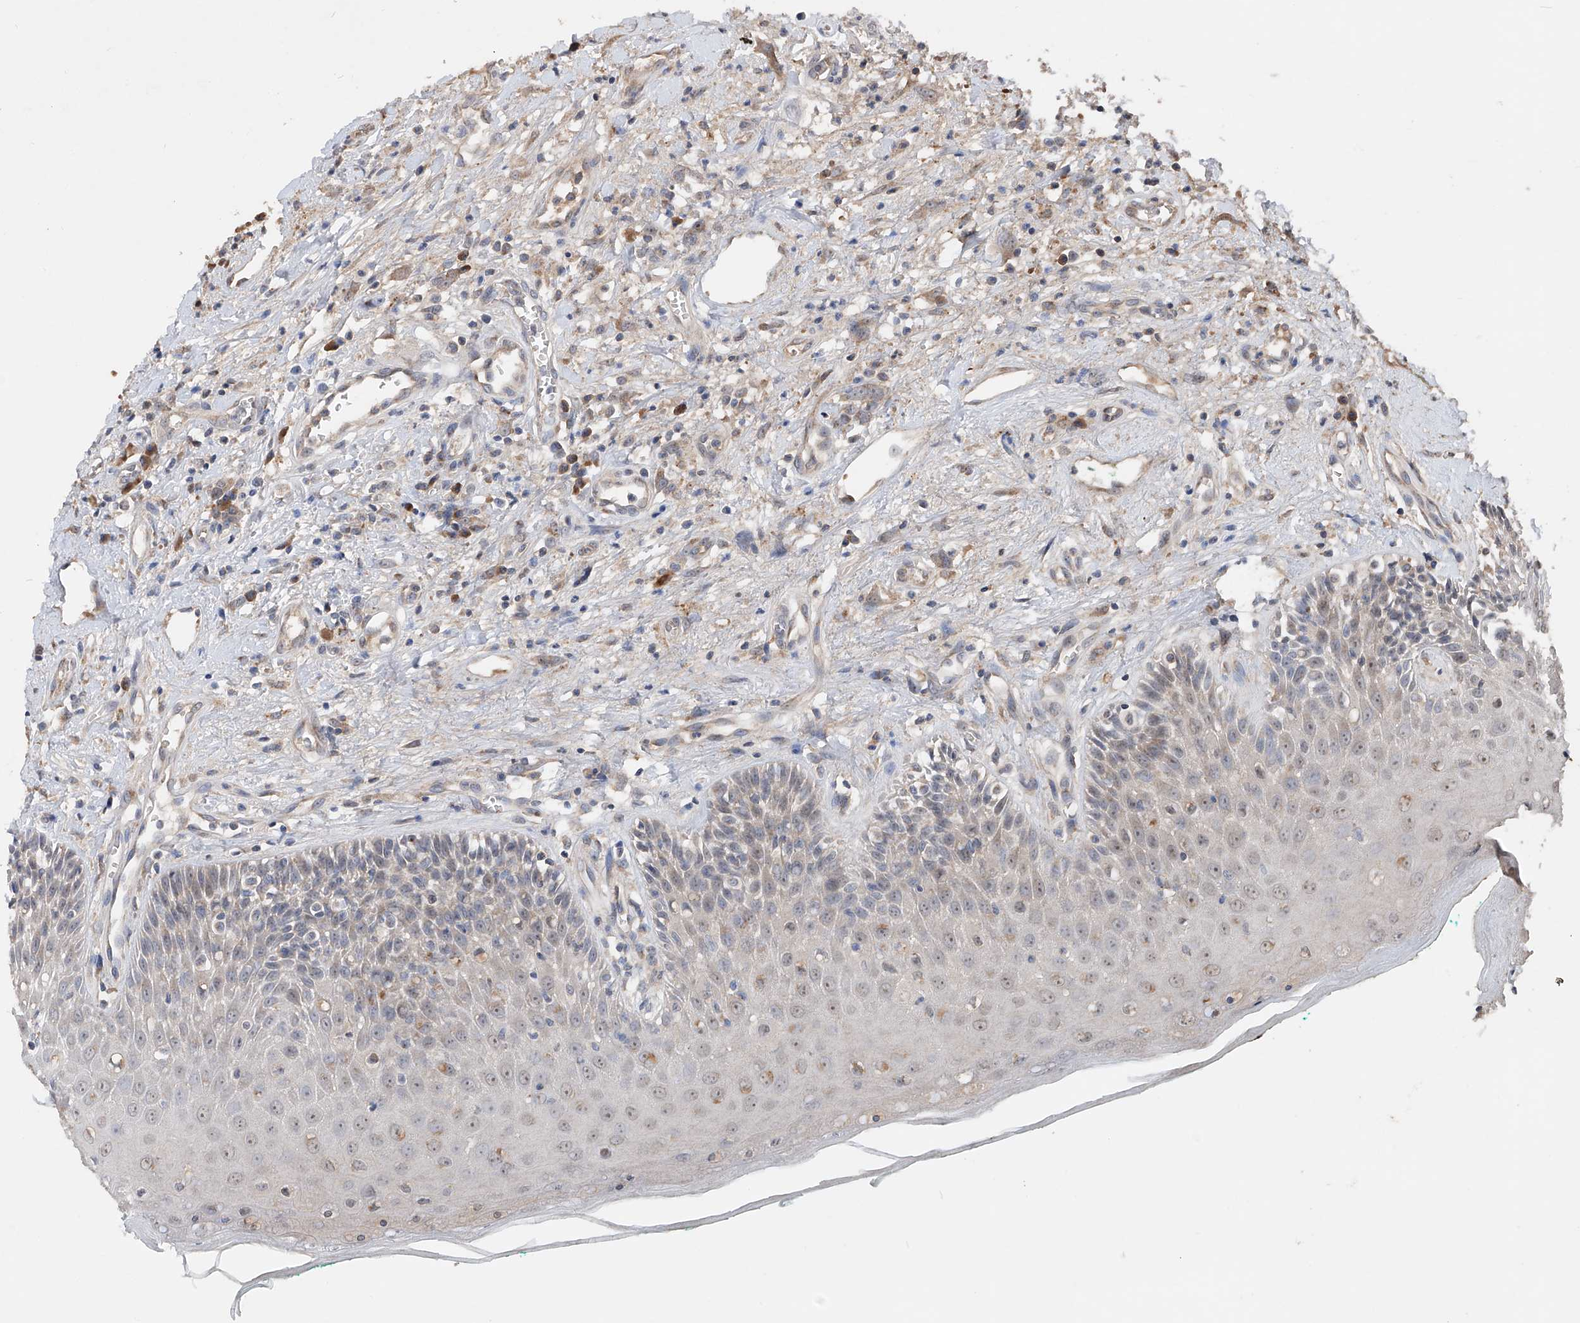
{"staining": {"intensity": "negative", "quantity": "none", "location": "none"}, "tissue": "oral mucosa", "cell_type": "Squamous epithelial cells", "image_type": "normal", "snomed": [{"axis": "morphology", "description": "Normal tissue, NOS"}, {"axis": "topography", "description": "Oral tissue"}], "caption": "Protein analysis of unremarkable oral mucosa demonstrates no significant staining in squamous epithelial cells. The staining was performed using DAB (3,3'-diaminobenzidine) to visualize the protein expression in brown, while the nuclei were stained in blue with hematoxylin (Magnification: 20x).", "gene": "EDN1", "patient": {"sex": "female", "age": 70}}